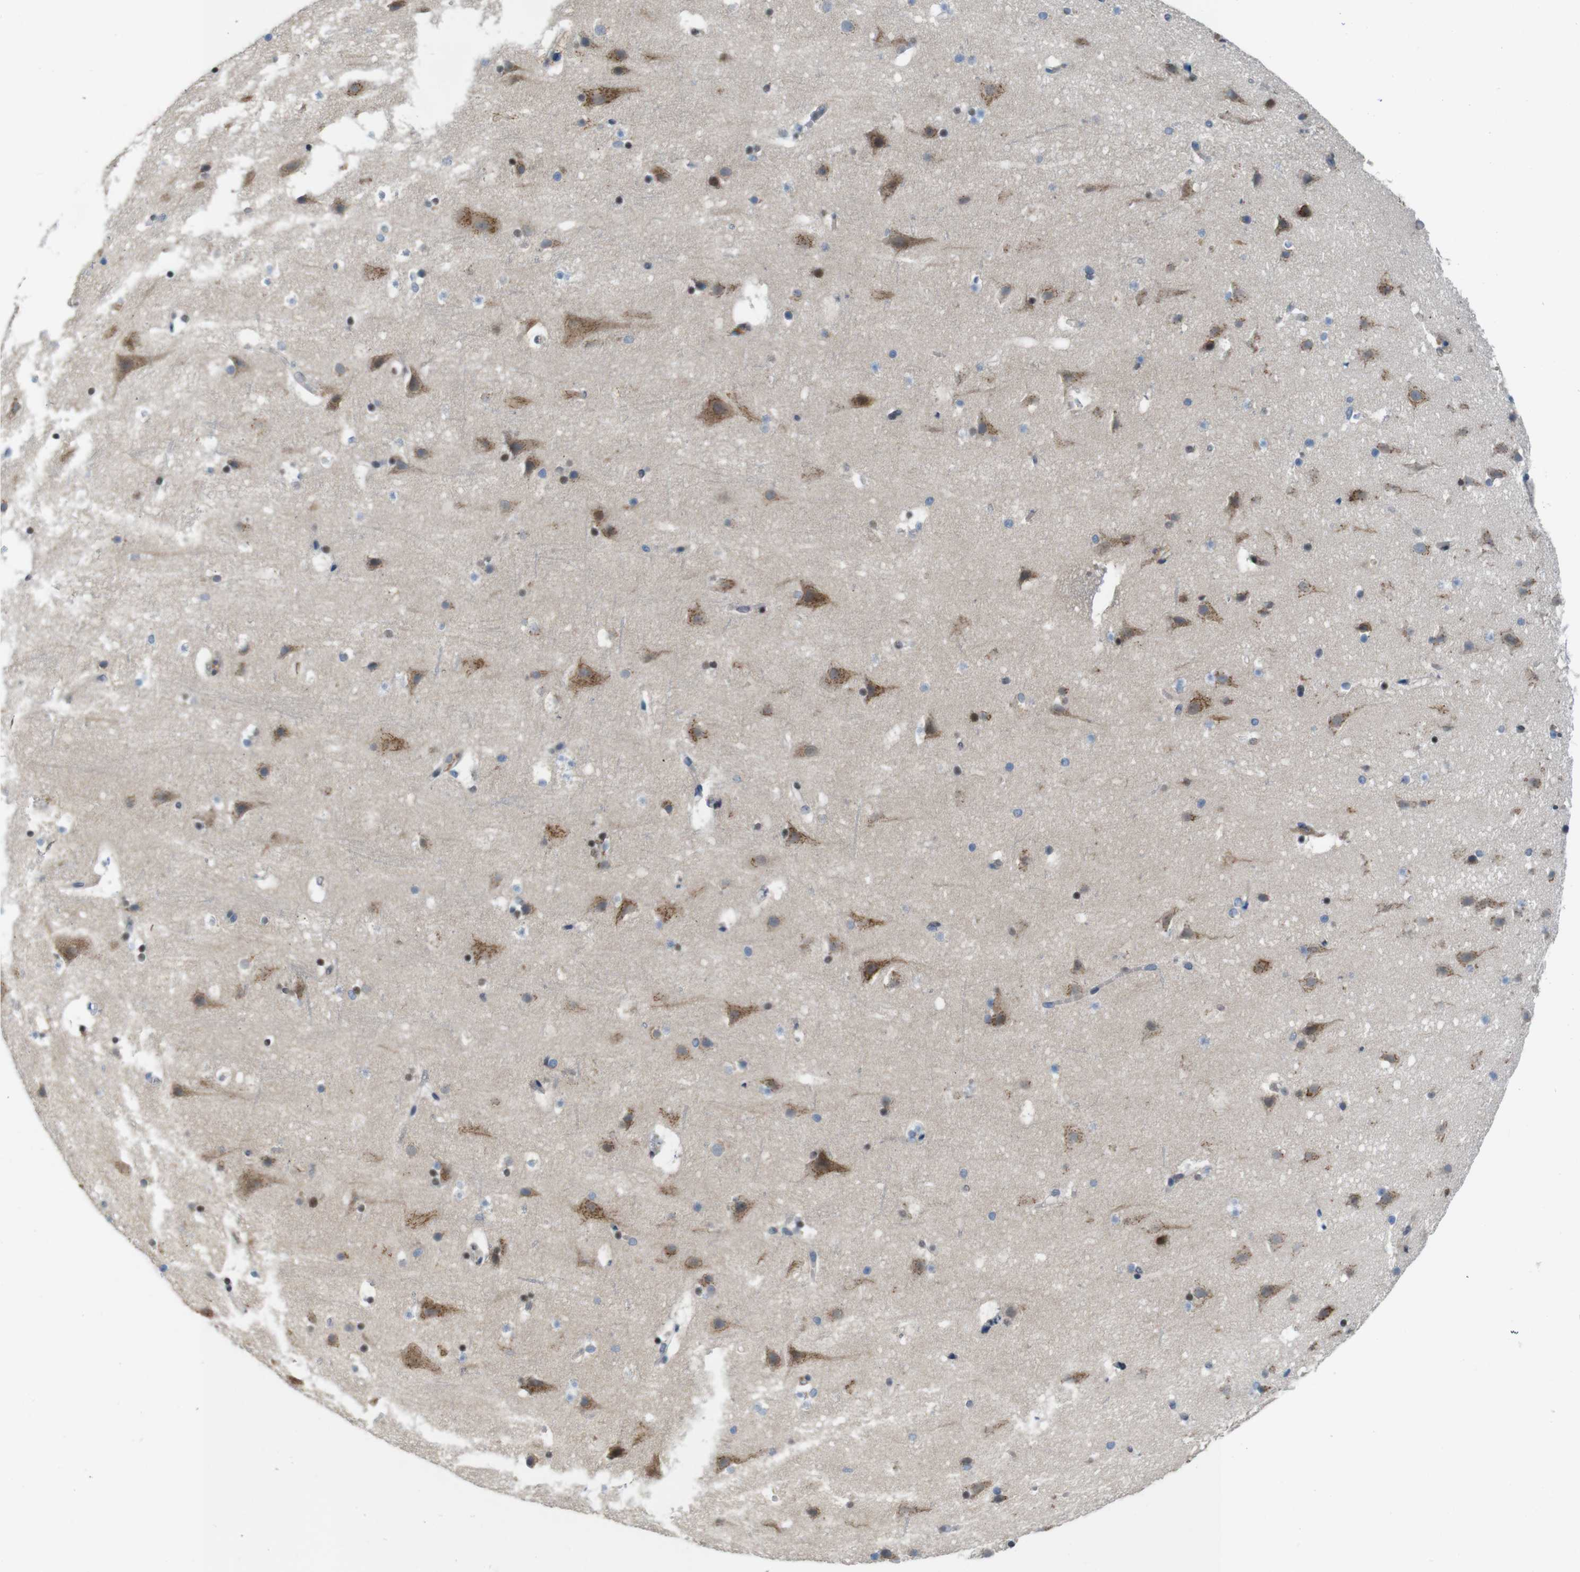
{"staining": {"intensity": "moderate", "quantity": ">75%", "location": "cytoplasmic/membranous"}, "tissue": "cerebral cortex", "cell_type": "Endothelial cells", "image_type": "normal", "snomed": [{"axis": "morphology", "description": "Normal tissue, NOS"}, {"axis": "topography", "description": "Cerebral cortex"}], "caption": "Cerebral cortex stained for a protein exhibits moderate cytoplasmic/membranous positivity in endothelial cells. The protein of interest is stained brown, and the nuclei are stained in blue (DAB IHC with brightfield microscopy, high magnification).", "gene": "SKI", "patient": {"sex": "male", "age": 45}}